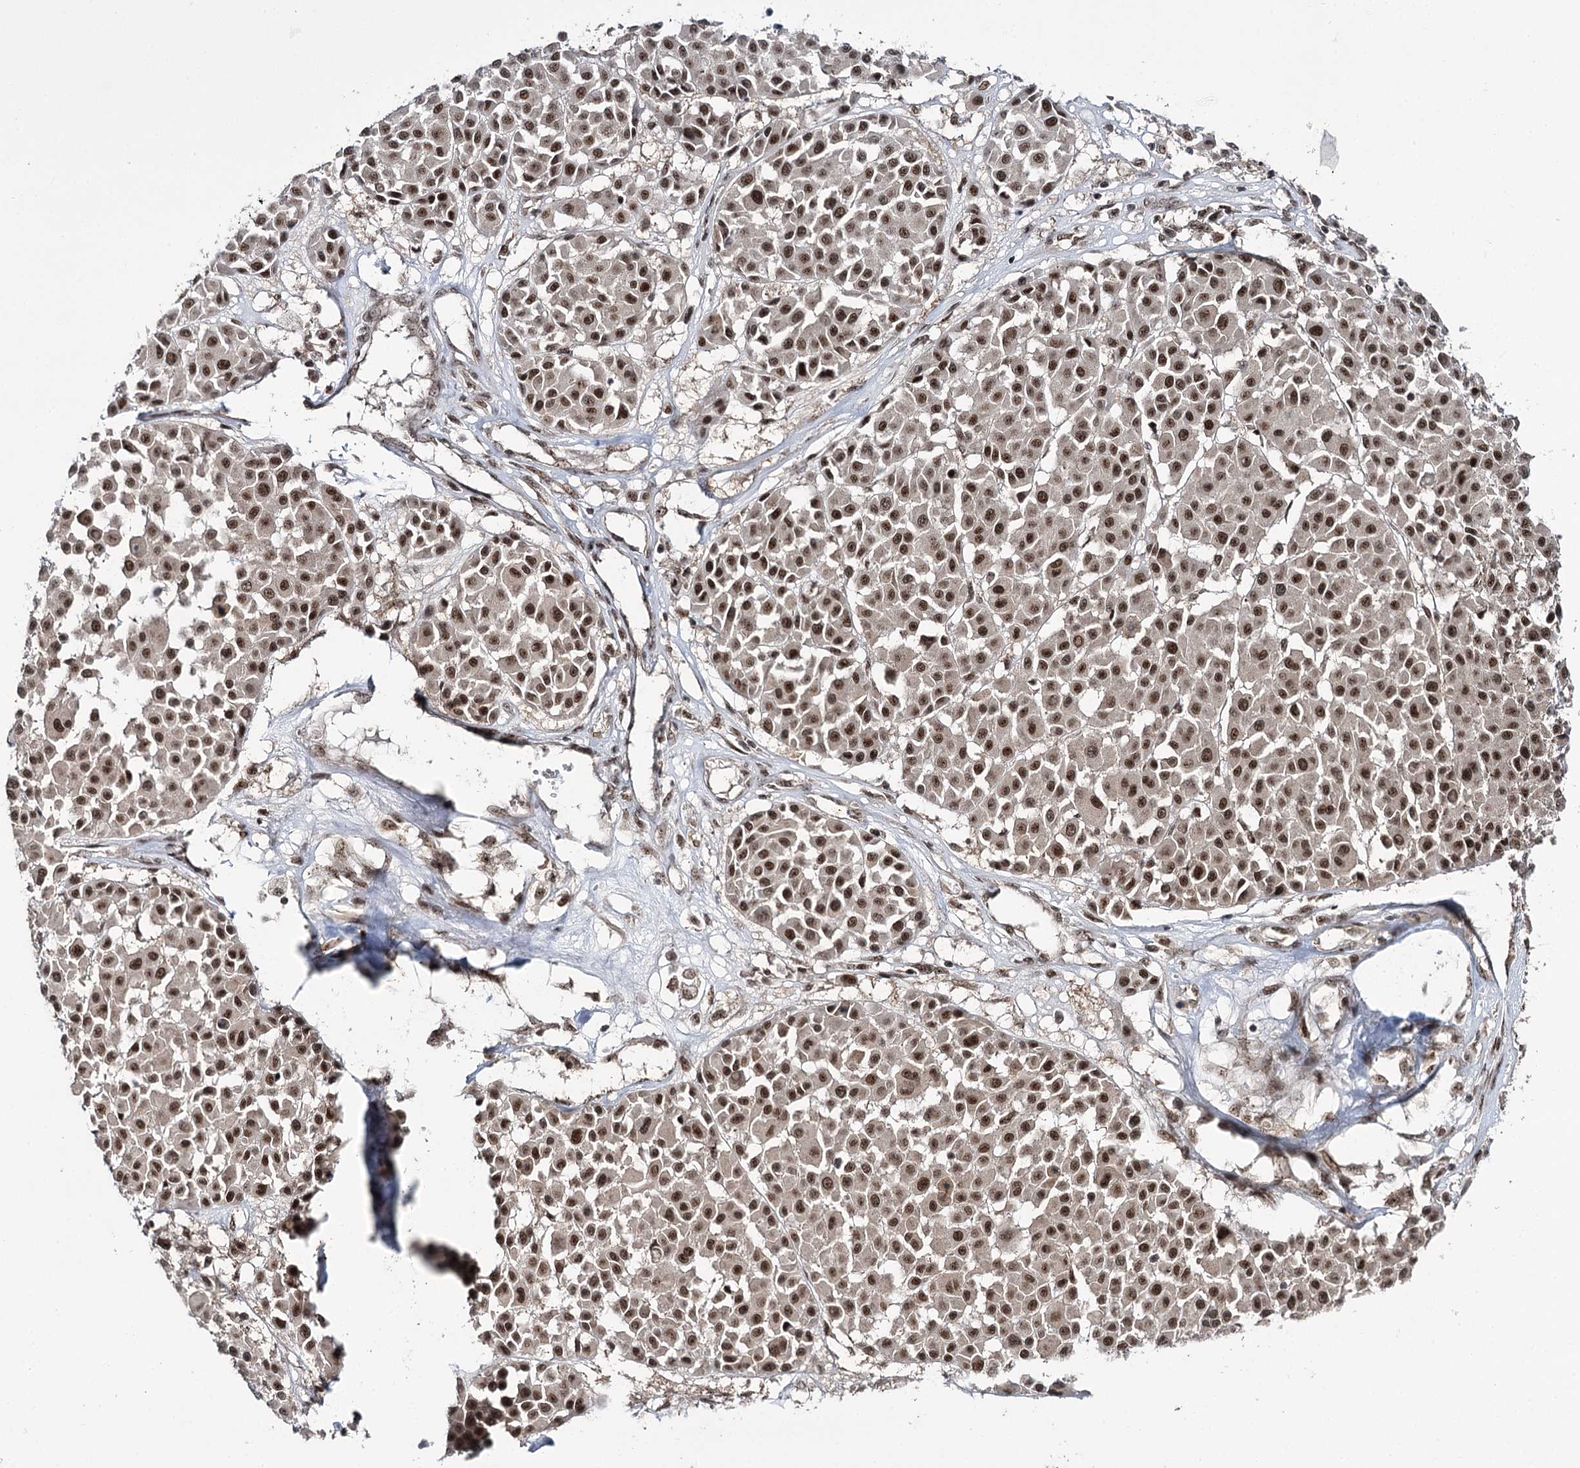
{"staining": {"intensity": "moderate", "quantity": ">75%", "location": "nuclear"}, "tissue": "melanoma", "cell_type": "Tumor cells", "image_type": "cancer", "snomed": [{"axis": "morphology", "description": "Malignant melanoma, Metastatic site"}, {"axis": "topography", "description": "Soft tissue"}], "caption": "Melanoma stained with DAB (3,3'-diaminobenzidine) immunohistochemistry (IHC) shows medium levels of moderate nuclear expression in approximately >75% of tumor cells. The staining was performed using DAB to visualize the protein expression in brown, while the nuclei were stained in blue with hematoxylin (Magnification: 20x).", "gene": "ERCC3", "patient": {"sex": "male", "age": 41}}